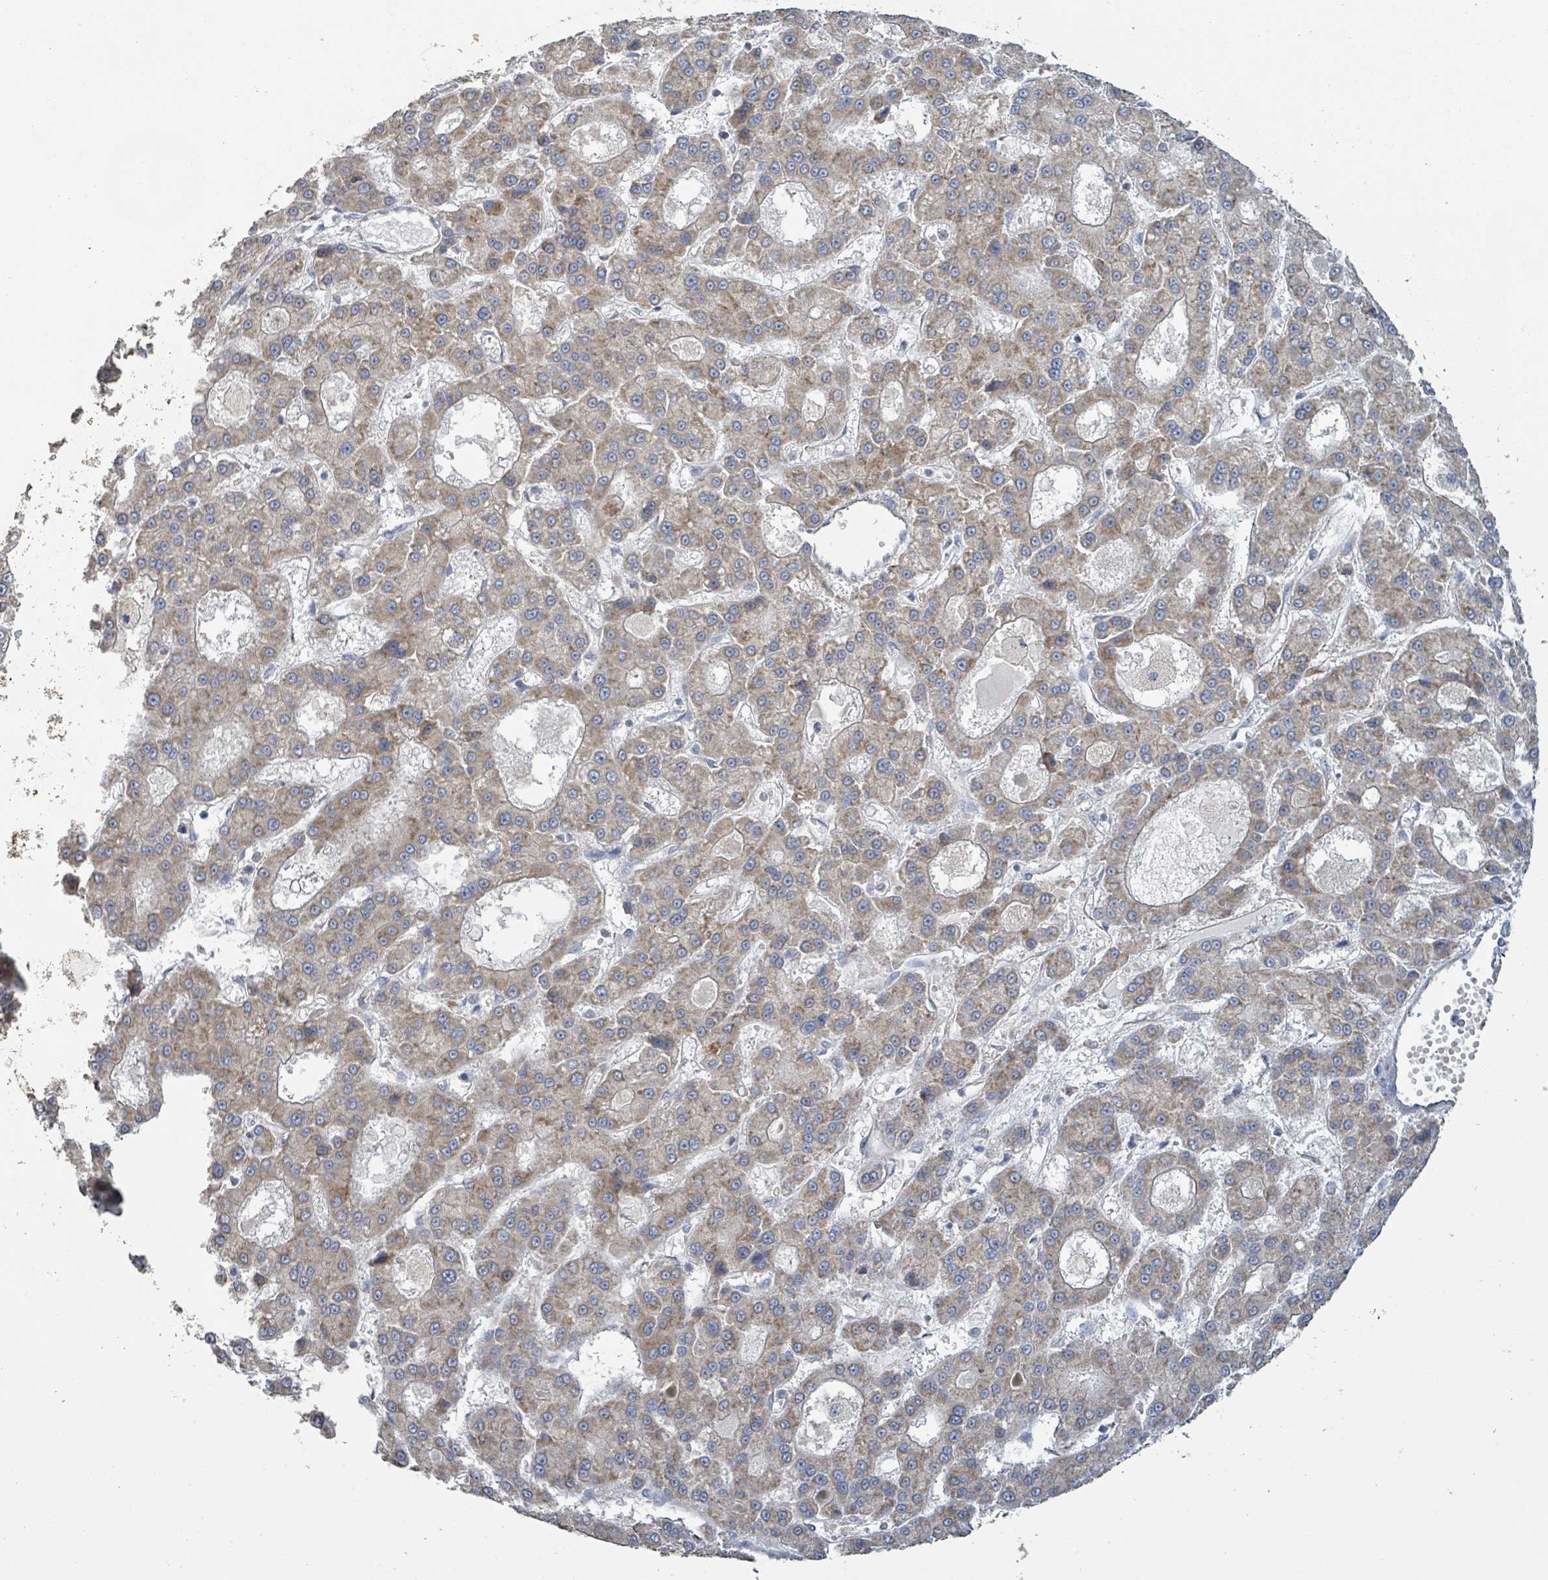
{"staining": {"intensity": "weak", "quantity": ">75%", "location": "cytoplasmic/membranous"}, "tissue": "liver cancer", "cell_type": "Tumor cells", "image_type": "cancer", "snomed": [{"axis": "morphology", "description": "Carcinoma, Hepatocellular, NOS"}, {"axis": "topography", "description": "Liver"}], "caption": "Tumor cells display low levels of weak cytoplasmic/membranous expression in about >75% of cells in human liver cancer.", "gene": "RPL32", "patient": {"sex": "male", "age": 70}}